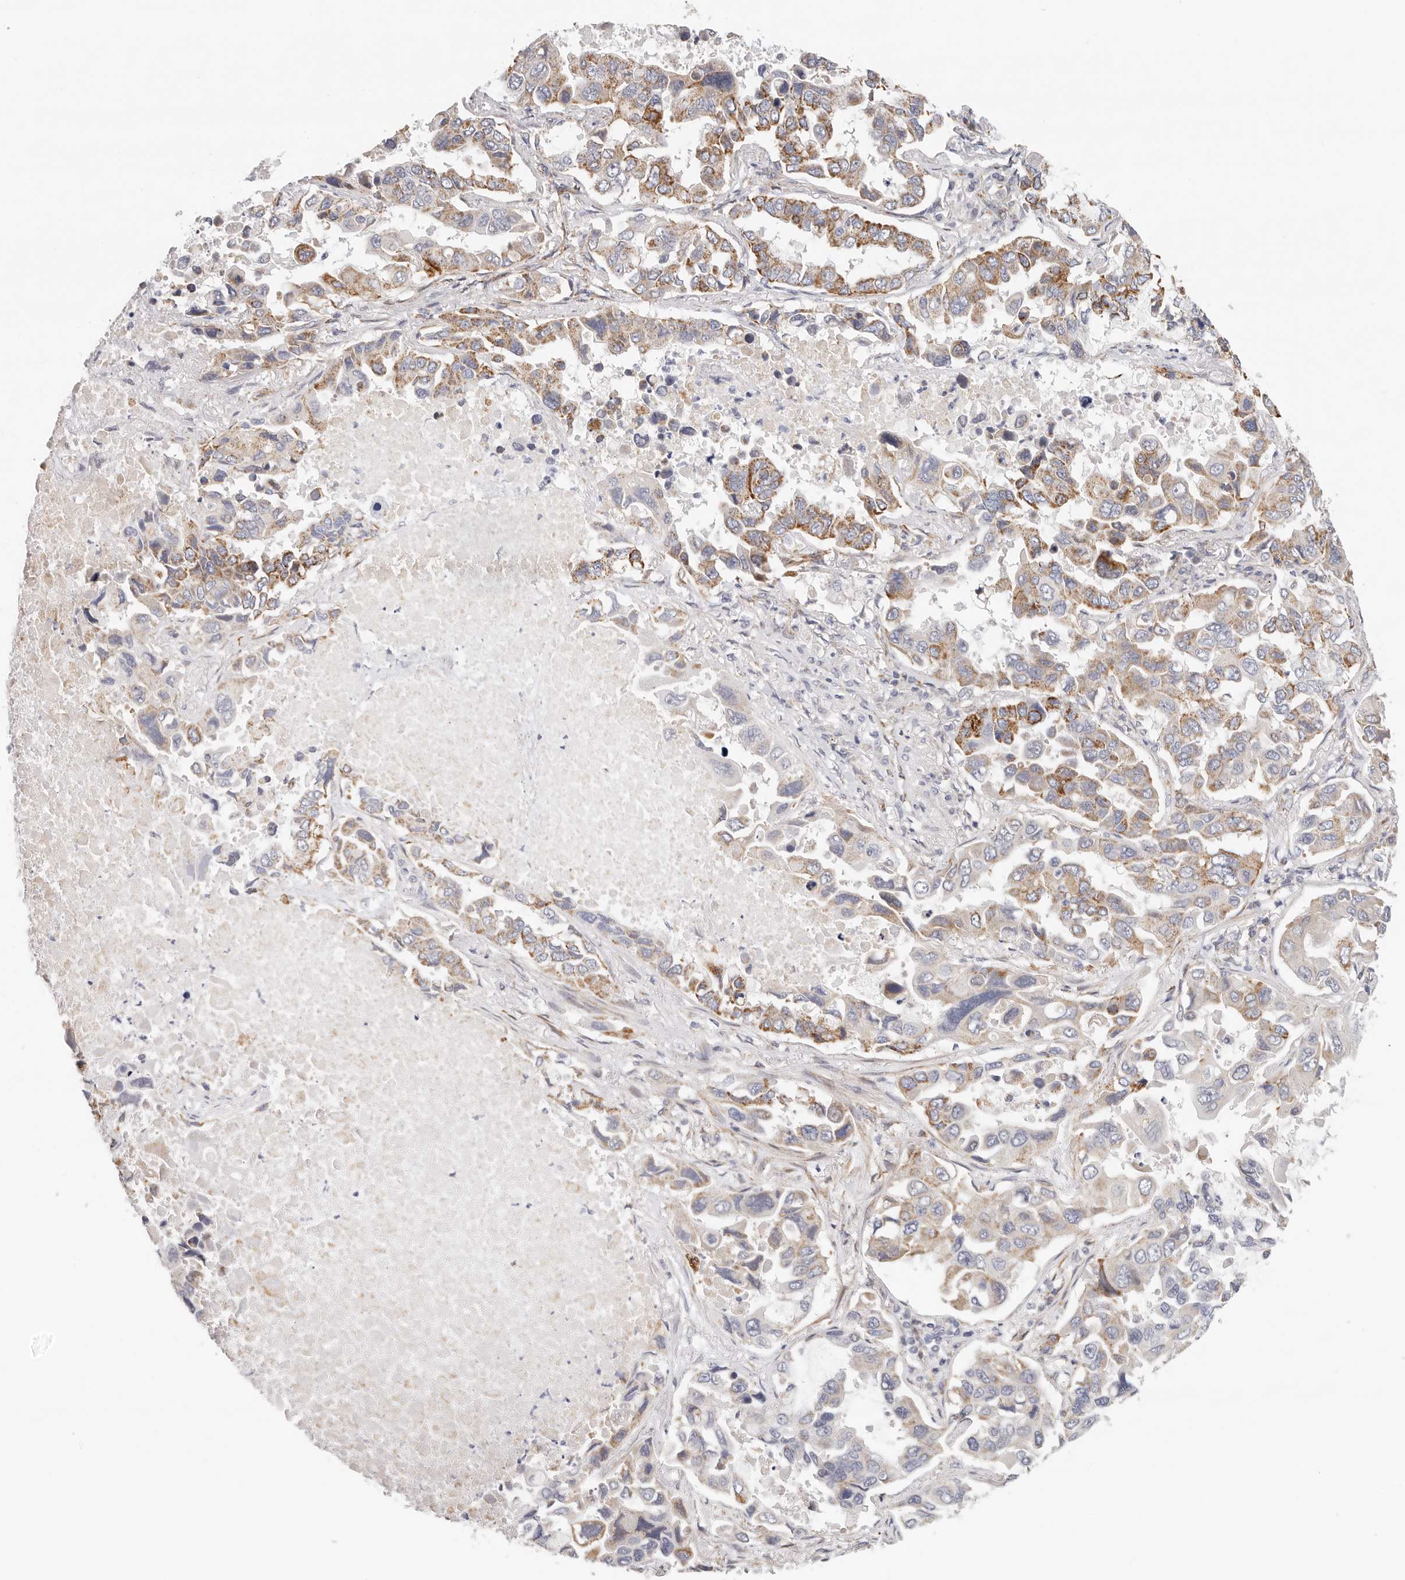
{"staining": {"intensity": "moderate", "quantity": "25%-75%", "location": "cytoplasmic/membranous"}, "tissue": "lung cancer", "cell_type": "Tumor cells", "image_type": "cancer", "snomed": [{"axis": "morphology", "description": "Adenocarcinoma, NOS"}, {"axis": "topography", "description": "Lung"}], "caption": "Immunohistochemical staining of human adenocarcinoma (lung) reveals moderate cytoplasmic/membranous protein positivity in approximately 25%-75% of tumor cells.", "gene": "AFDN", "patient": {"sex": "male", "age": 64}}